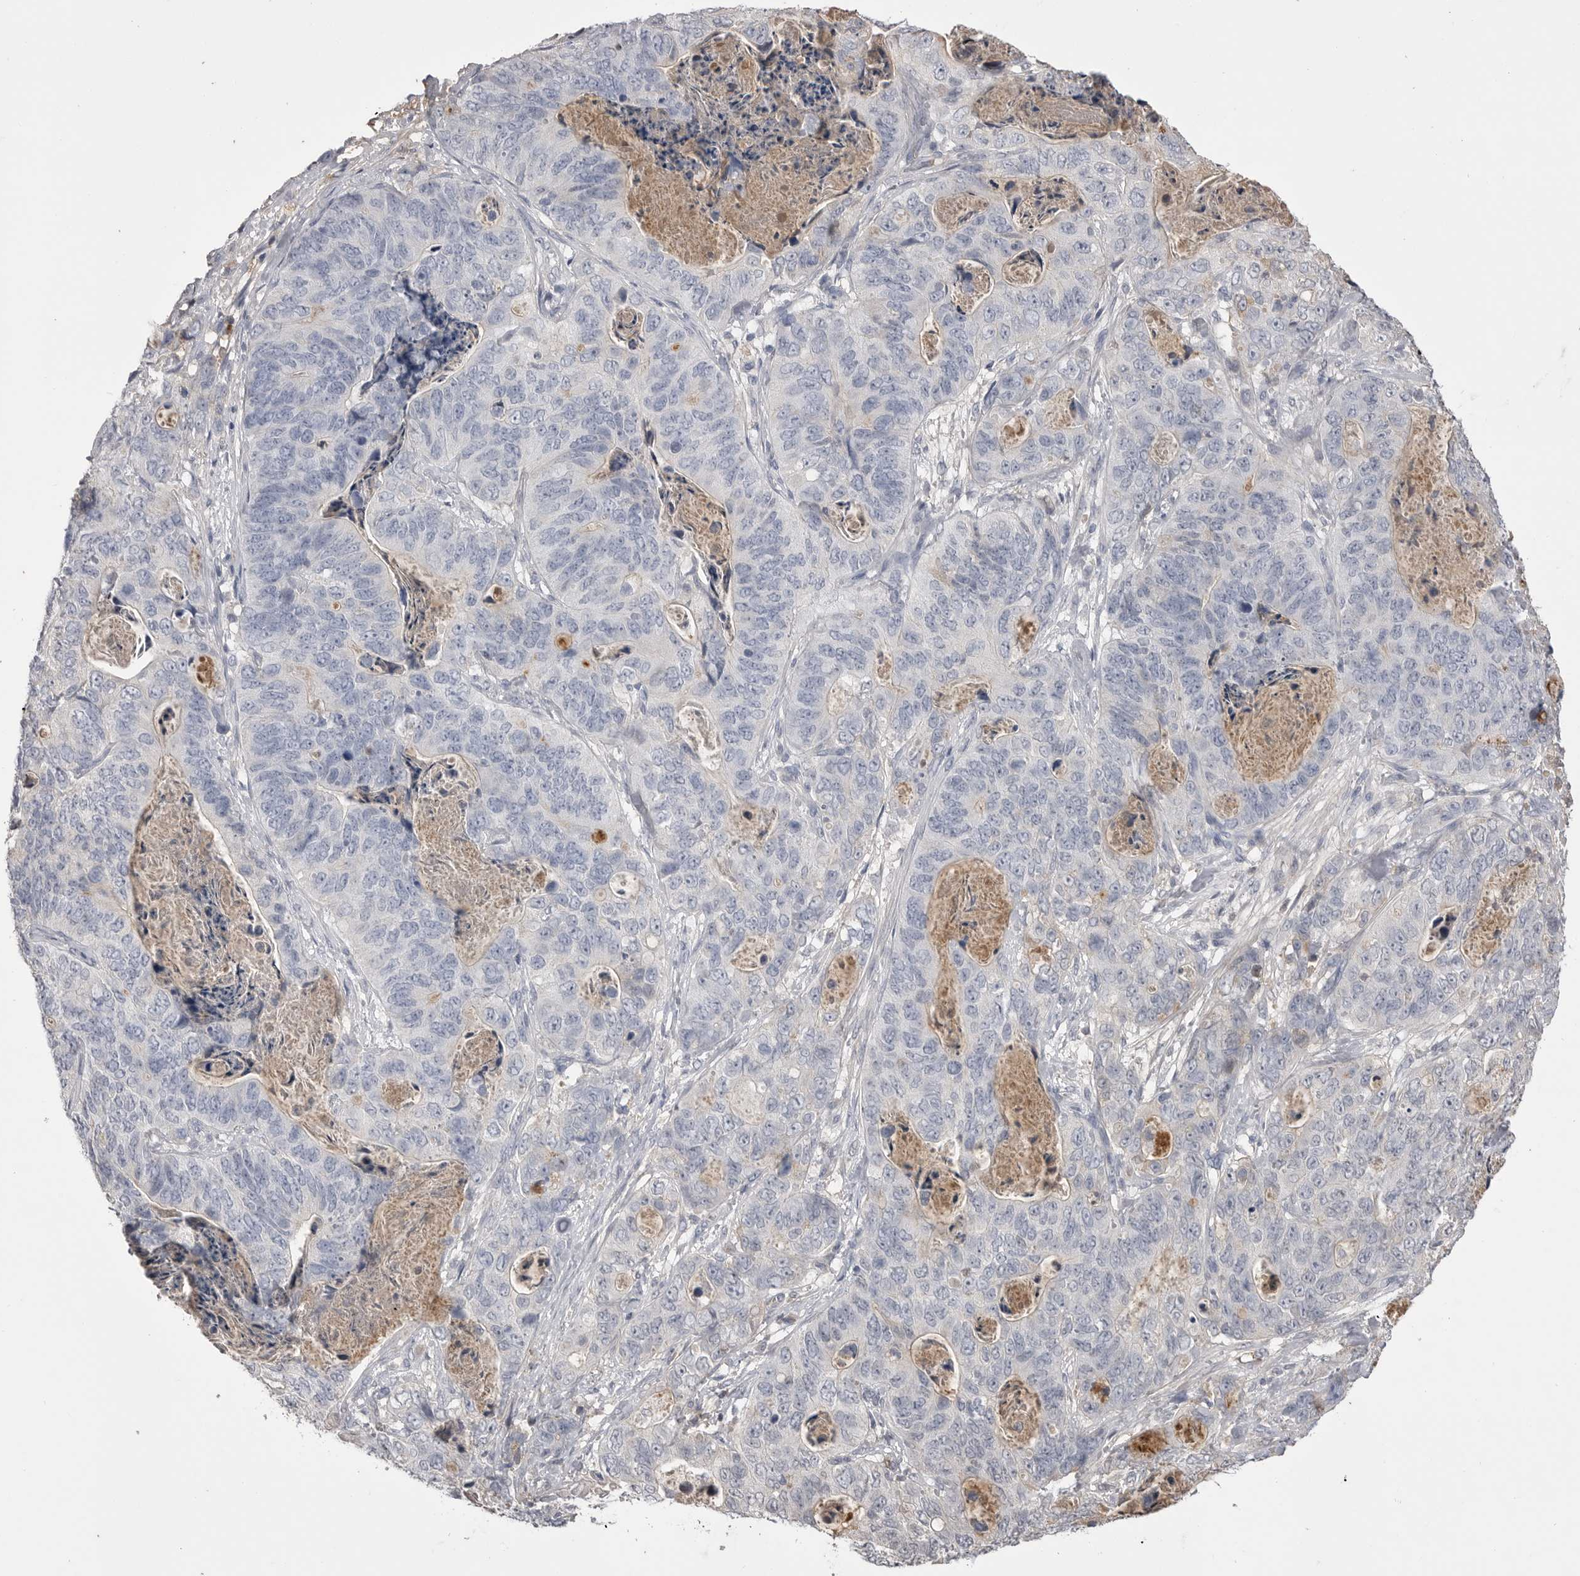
{"staining": {"intensity": "negative", "quantity": "none", "location": "none"}, "tissue": "stomach cancer", "cell_type": "Tumor cells", "image_type": "cancer", "snomed": [{"axis": "morphology", "description": "Normal tissue, NOS"}, {"axis": "morphology", "description": "Adenocarcinoma, NOS"}, {"axis": "topography", "description": "Stomach"}], "caption": "Immunohistochemistry of stomach cancer (adenocarcinoma) reveals no expression in tumor cells.", "gene": "AHSG", "patient": {"sex": "female", "age": 89}}